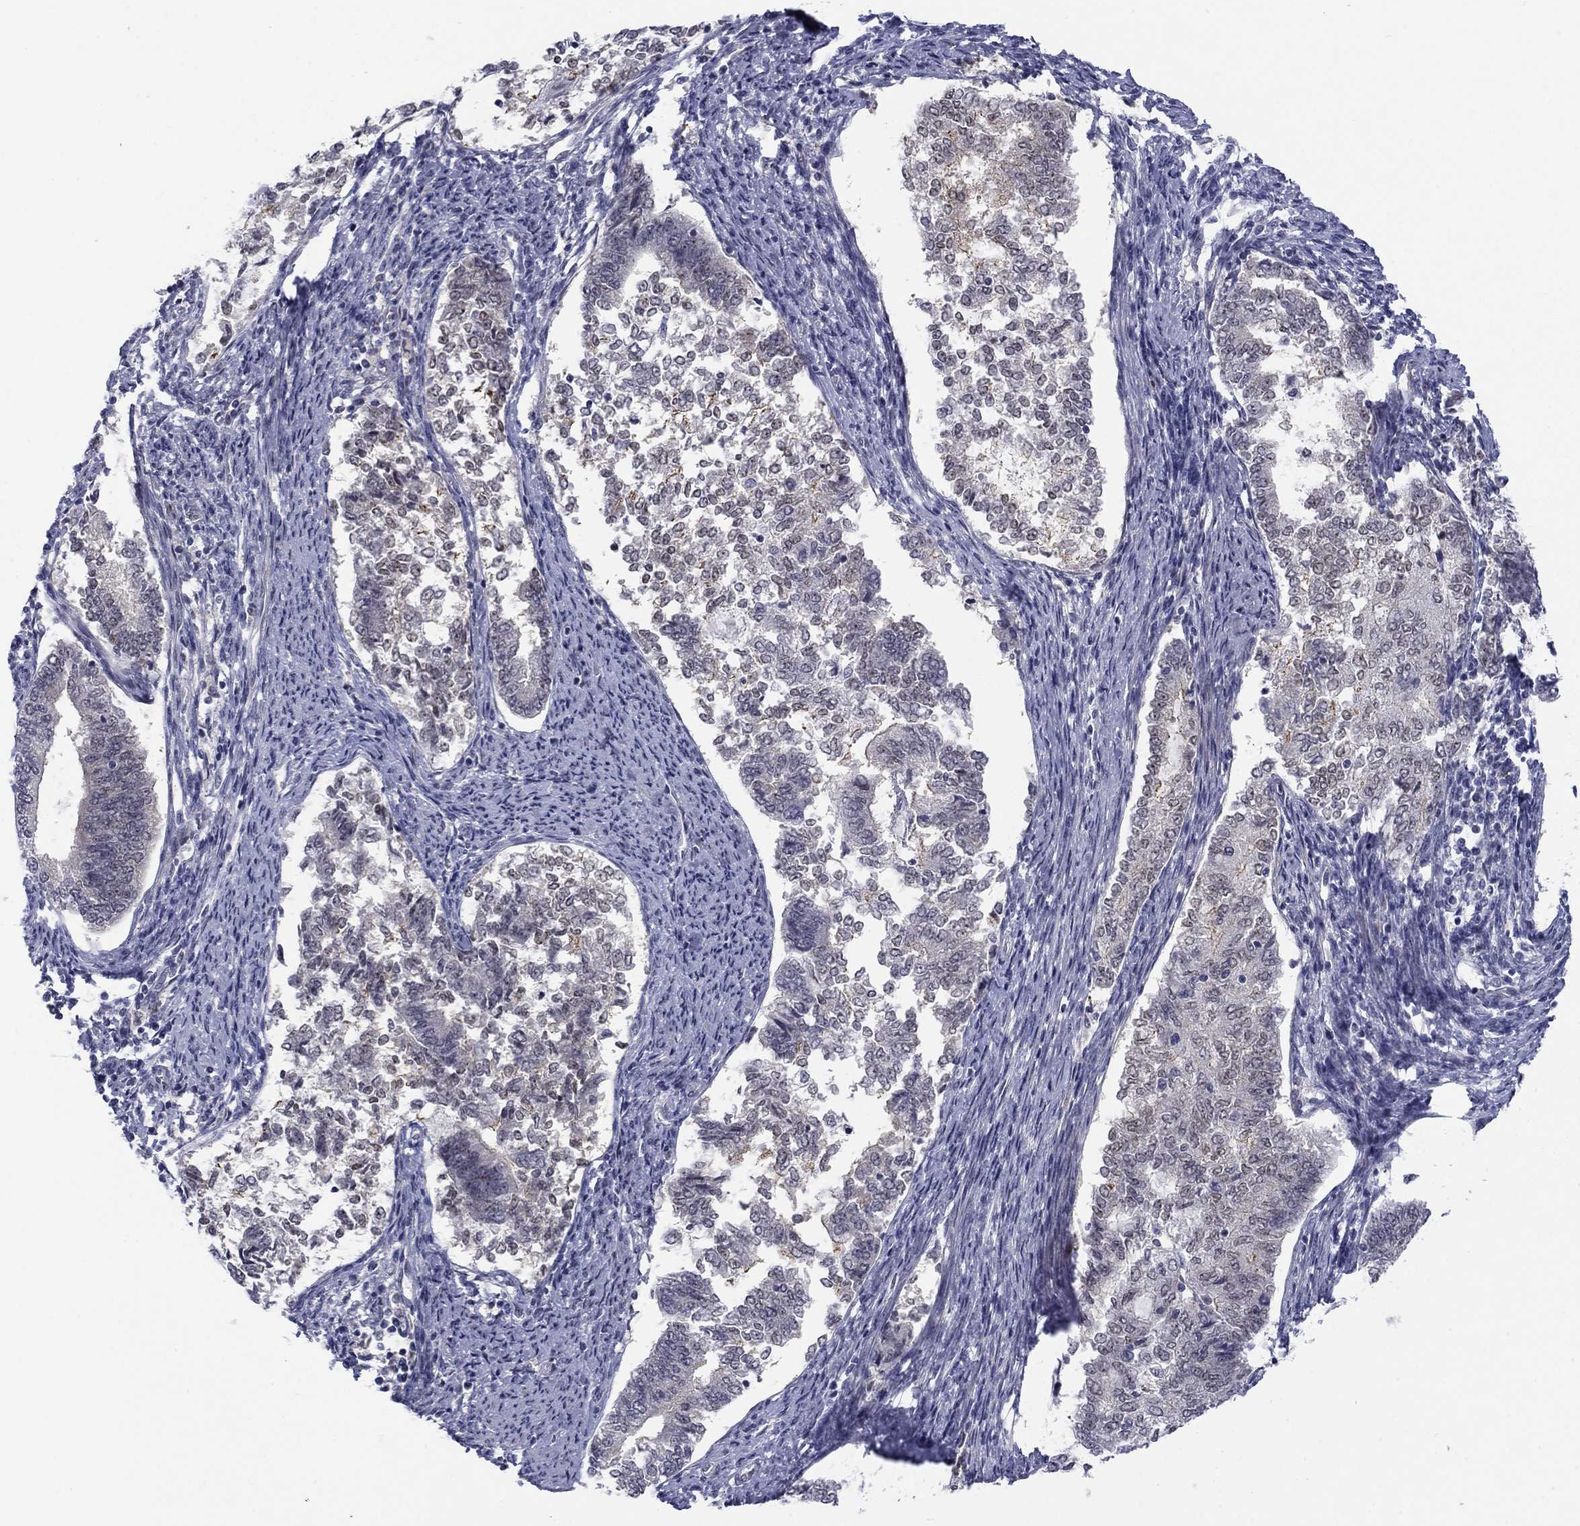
{"staining": {"intensity": "weak", "quantity": "25%-75%", "location": "nuclear"}, "tissue": "endometrial cancer", "cell_type": "Tumor cells", "image_type": "cancer", "snomed": [{"axis": "morphology", "description": "Adenocarcinoma, NOS"}, {"axis": "topography", "description": "Endometrium"}], "caption": "Weak nuclear staining for a protein is identified in about 25%-75% of tumor cells of adenocarcinoma (endometrial) using immunohistochemistry (IHC).", "gene": "TIGD4", "patient": {"sex": "female", "age": 65}}